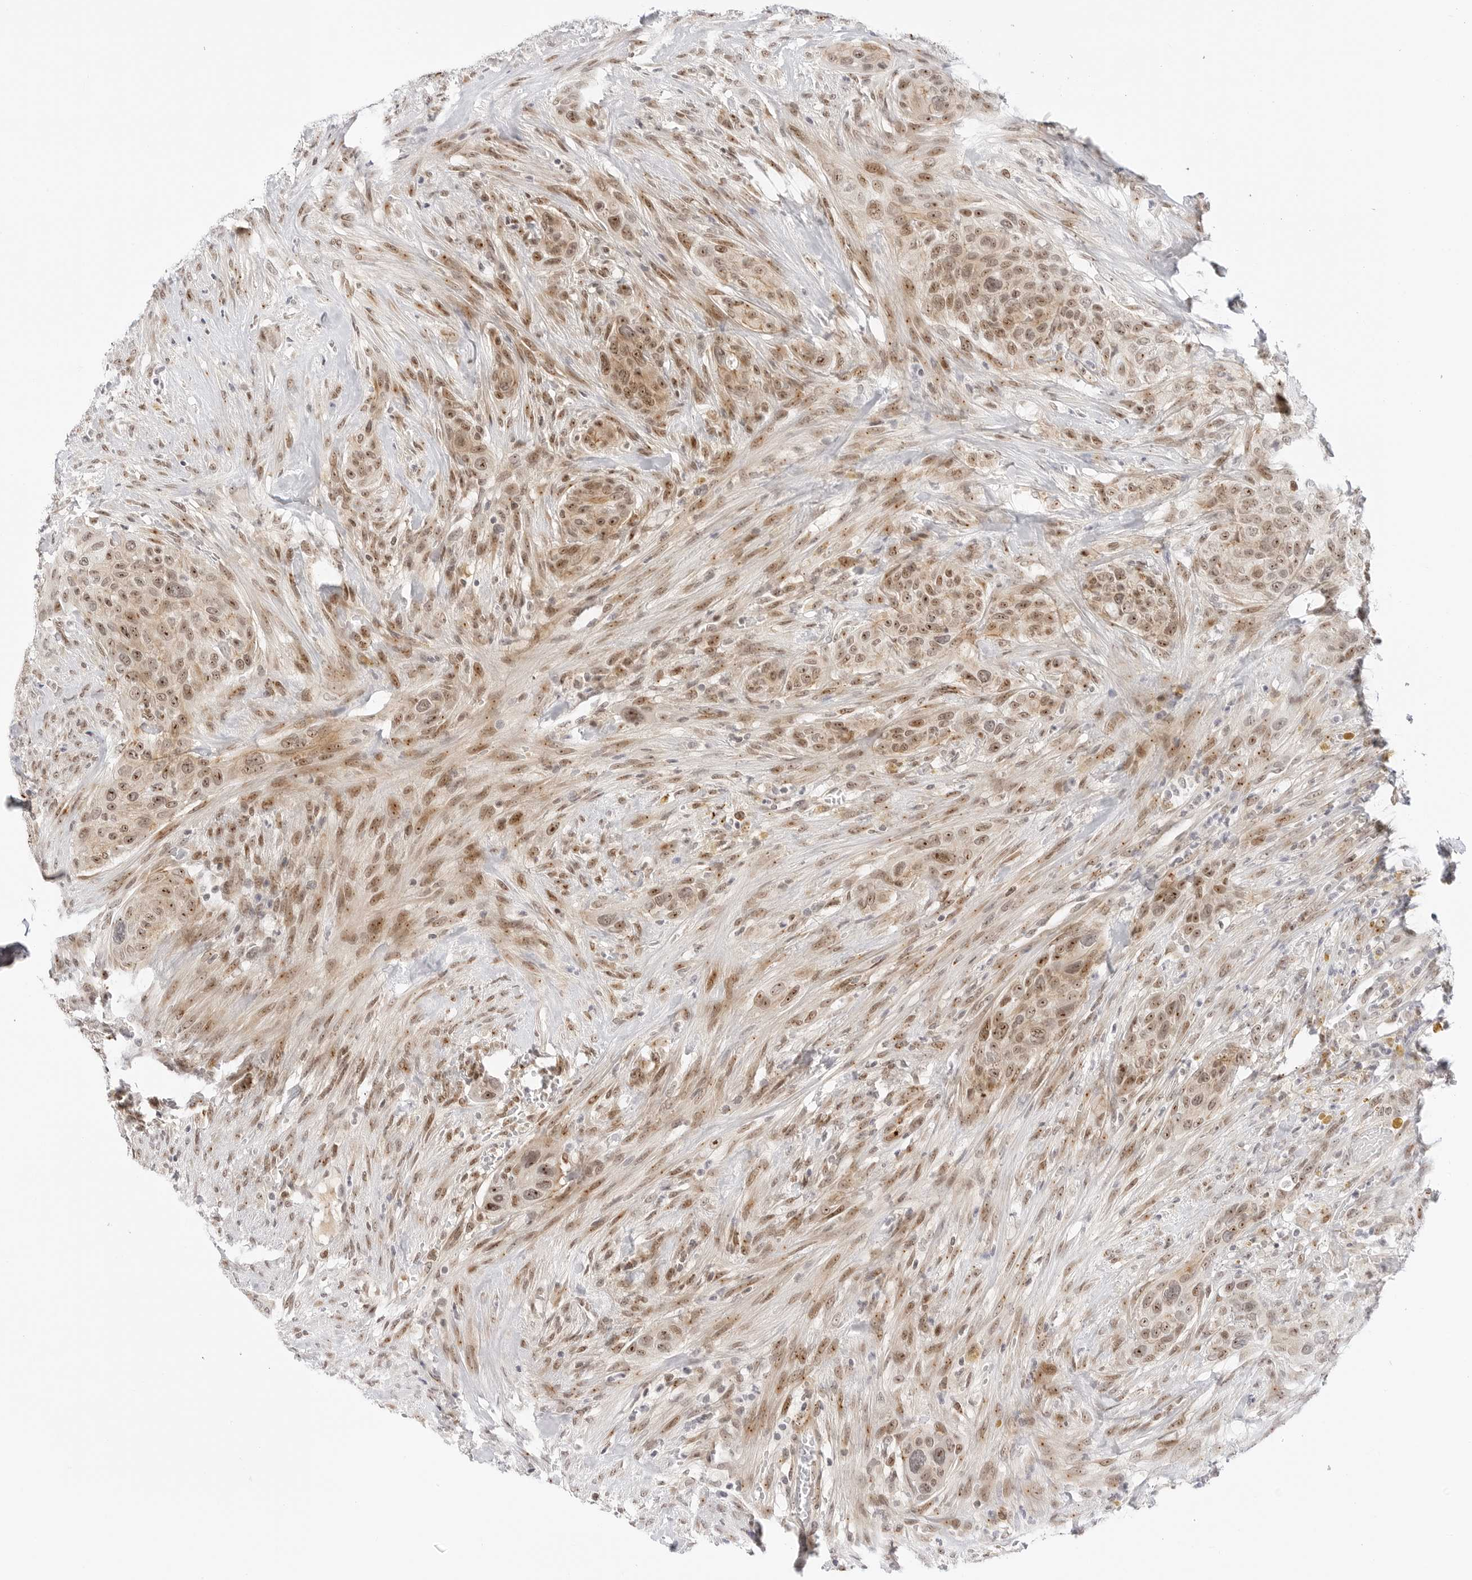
{"staining": {"intensity": "moderate", "quantity": ">75%", "location": "cytoplasmic/membranous,nuclear"}, "tissue": "urothelial cancer", "cell_type": "Tumor cells", "image_type": "cancer", "snomed": [{"axis": "morphology", "description": "Urothelial carcinoma, High grade"}, {"axis": "topography", "description": "Urinary bladder"}], "caption": "High-magnification brightfield microscopy of high-grade urothelial carcinoma stained with DAB (brown) and counterstained with hematoxylin (blue). tumor cells exhibit moderate cytoplasmic/membranous and nuclear expression is identified in approximately>75% of cells. Nuclei are stained in blue.", "gene": "HIPK3", "patient": {"sex": "male", "age": 35}}